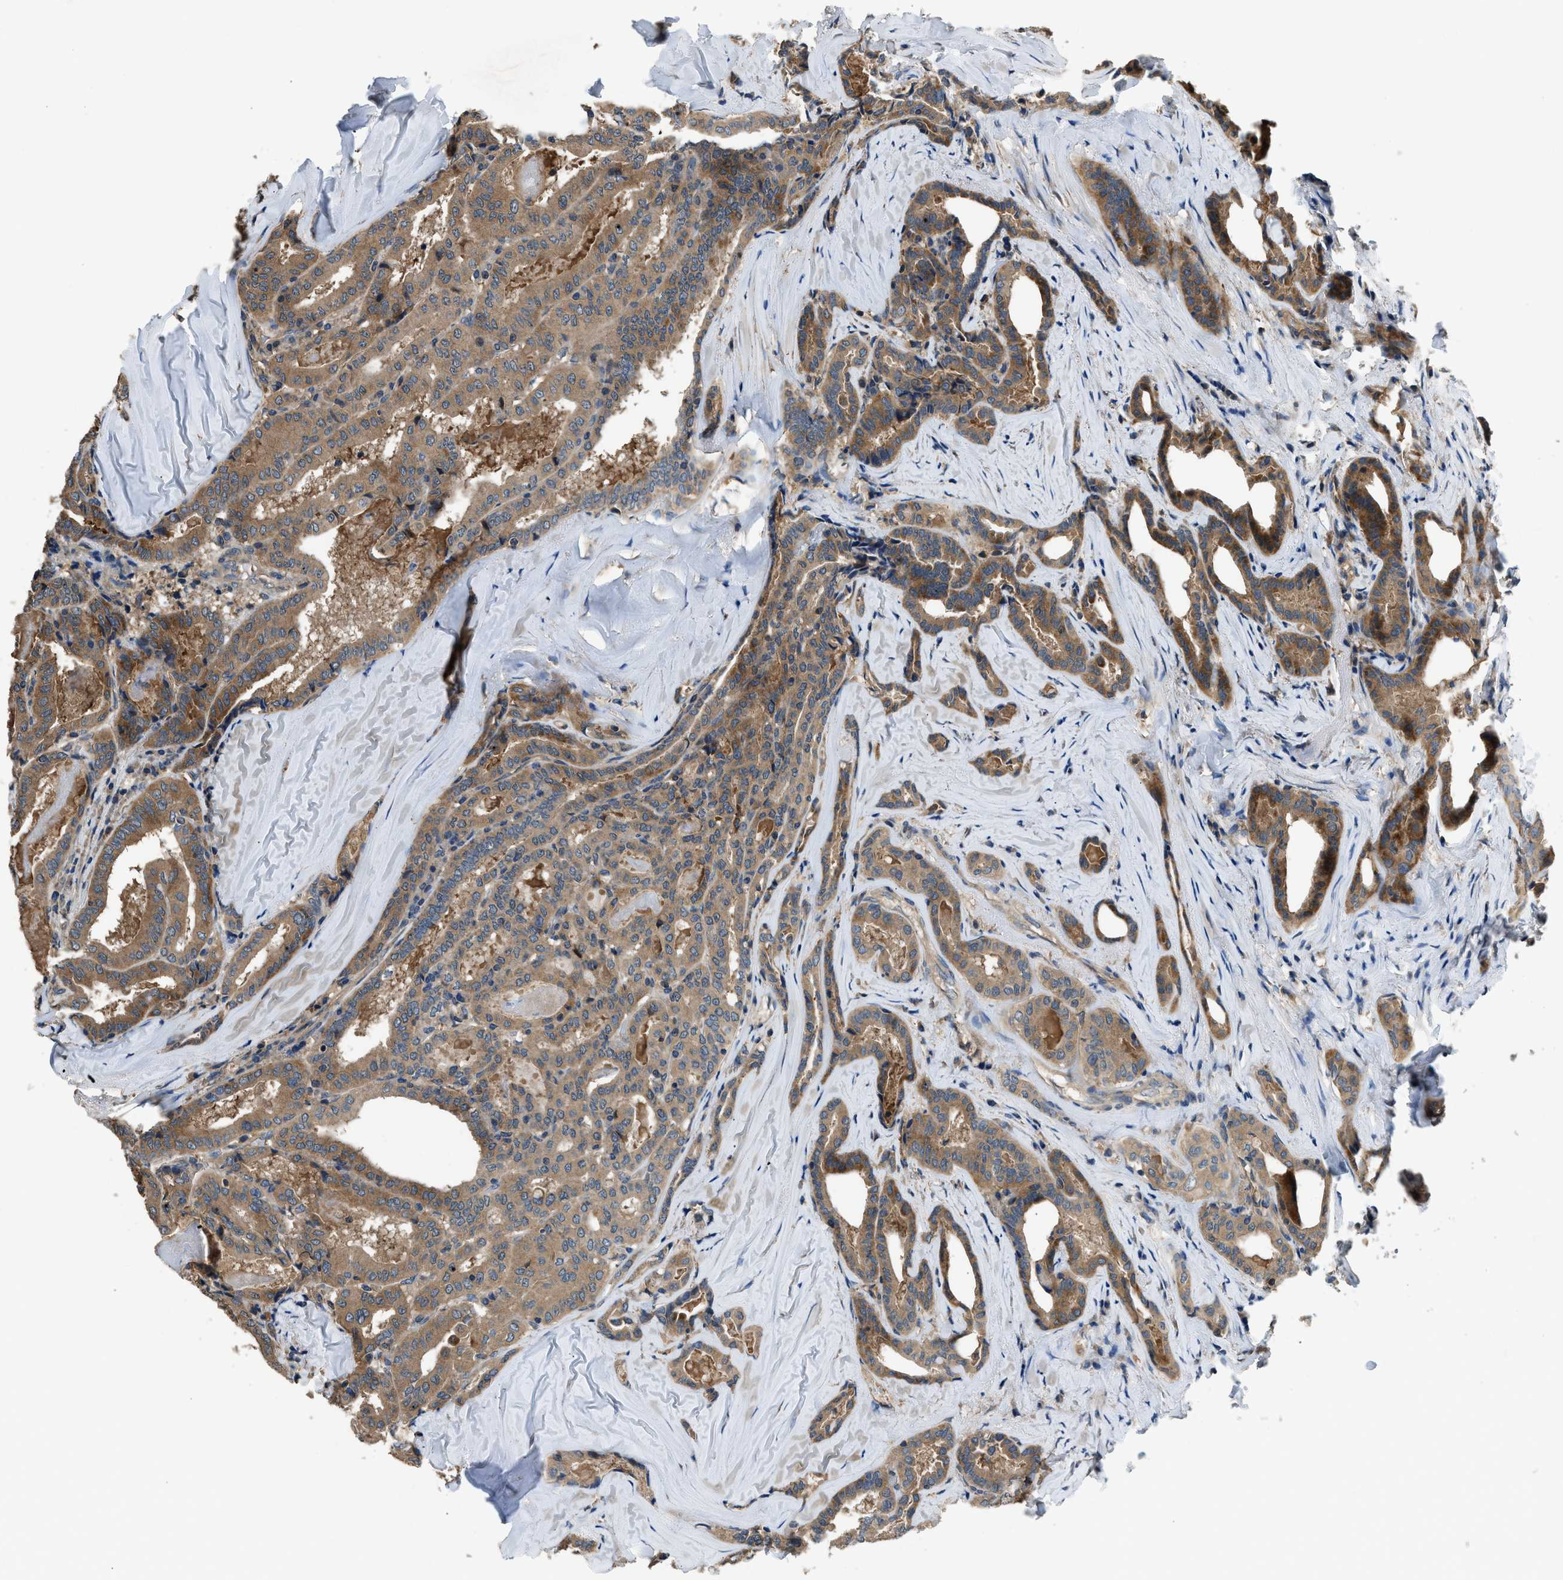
{"staining": {"intensity": "moderate", "quantity": ">75%", "location": "cytoplasmic/membranous"}, "tissue": "thyroid cancer", "cell_type": "Tumor cells", "image_type": "cancer", "snomed": [{"axis": "morphology", "description": "Papillary adenocarcinoma, NOS"}, {"axis": "topography", "description": "Thyroid gland"}], "caption": "Tumor cells demonstrate moderate cytoplasmic/membranous expression in approximately >75% of cells in papillary adenocarcinoma (thyroid).", "gene": "IL3RA", "patient": {"sex": "female", "age": 42}}